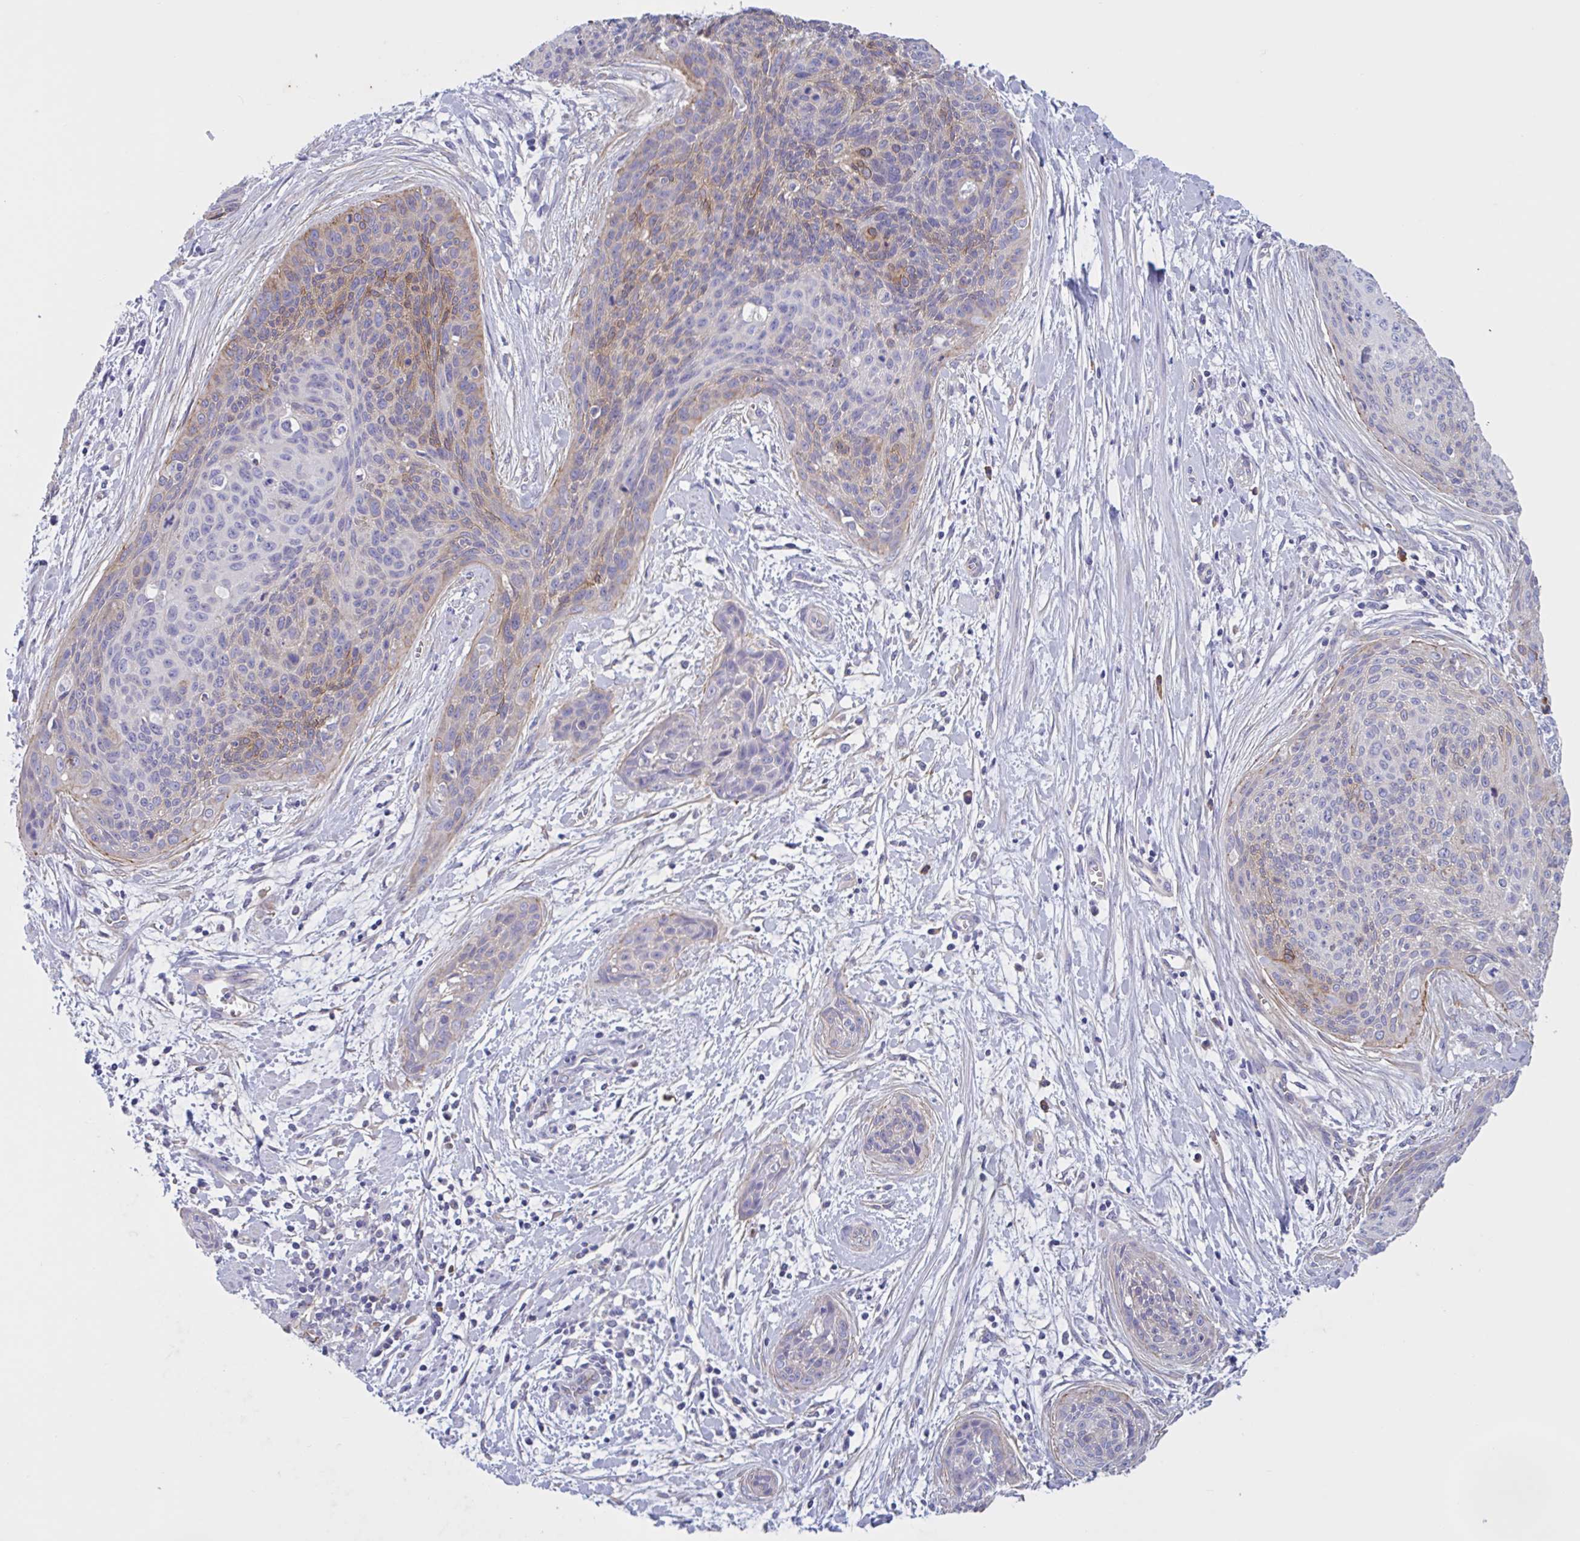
{"staining": {"intensity": "moderate", "quantity": "25%-75%", "location": "cytoplasmic/membranous"}, "tissue": "cervical cancer", "cell_type": "Tumor cells", "image_type": "cancer", "snomed": [{"axis": "morphology", "description": "Squamous cell carcinoma, NOS"}, {"axis": "topography", "description": "Cervix"}], "caption": "A brown stain highlights moderate cytoplasmic/membranous expression of a protein in human cervical squamous cell carcinoma tumor cells.", "gene": "SLC66A1", "patient": {"sex": "female", "age": 55}}